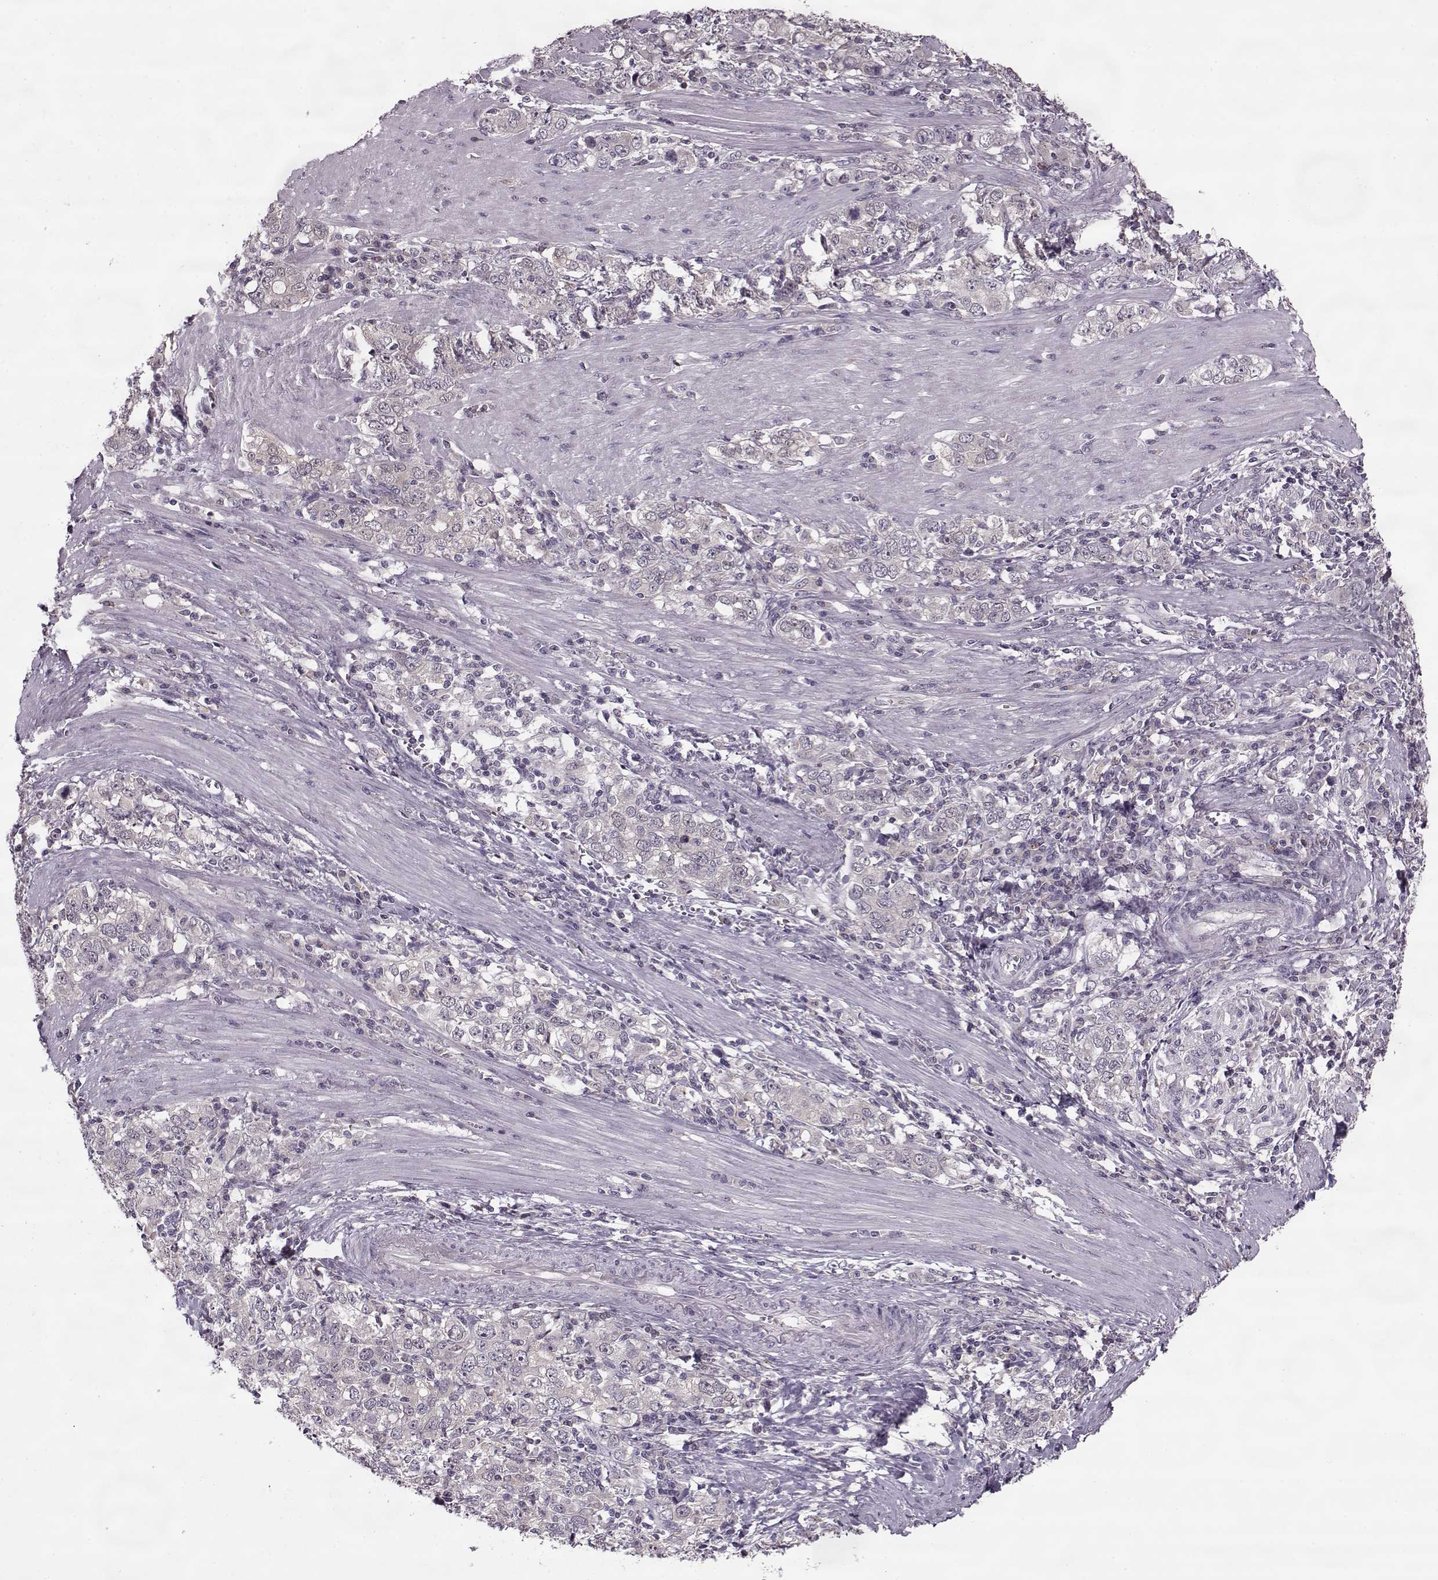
{"staining": {"intensity": "negative", "quantity": "none", "location": "none"}, "tissue": "stomach cancer", "cell_type": "Tumor cells", "image_type": "cancer", "snomed": [{"axis": "morphology", "description": "Adenocarcinoma, NOS"}, {"axis": "topography", "description": "Stomach, lower"}], "caption": "Human stomach cancer stained for a protein using IHC reveals no staining in tumor cells.", "gene": "ACOT11", "patient": {"sex": "female", "age": 72}}